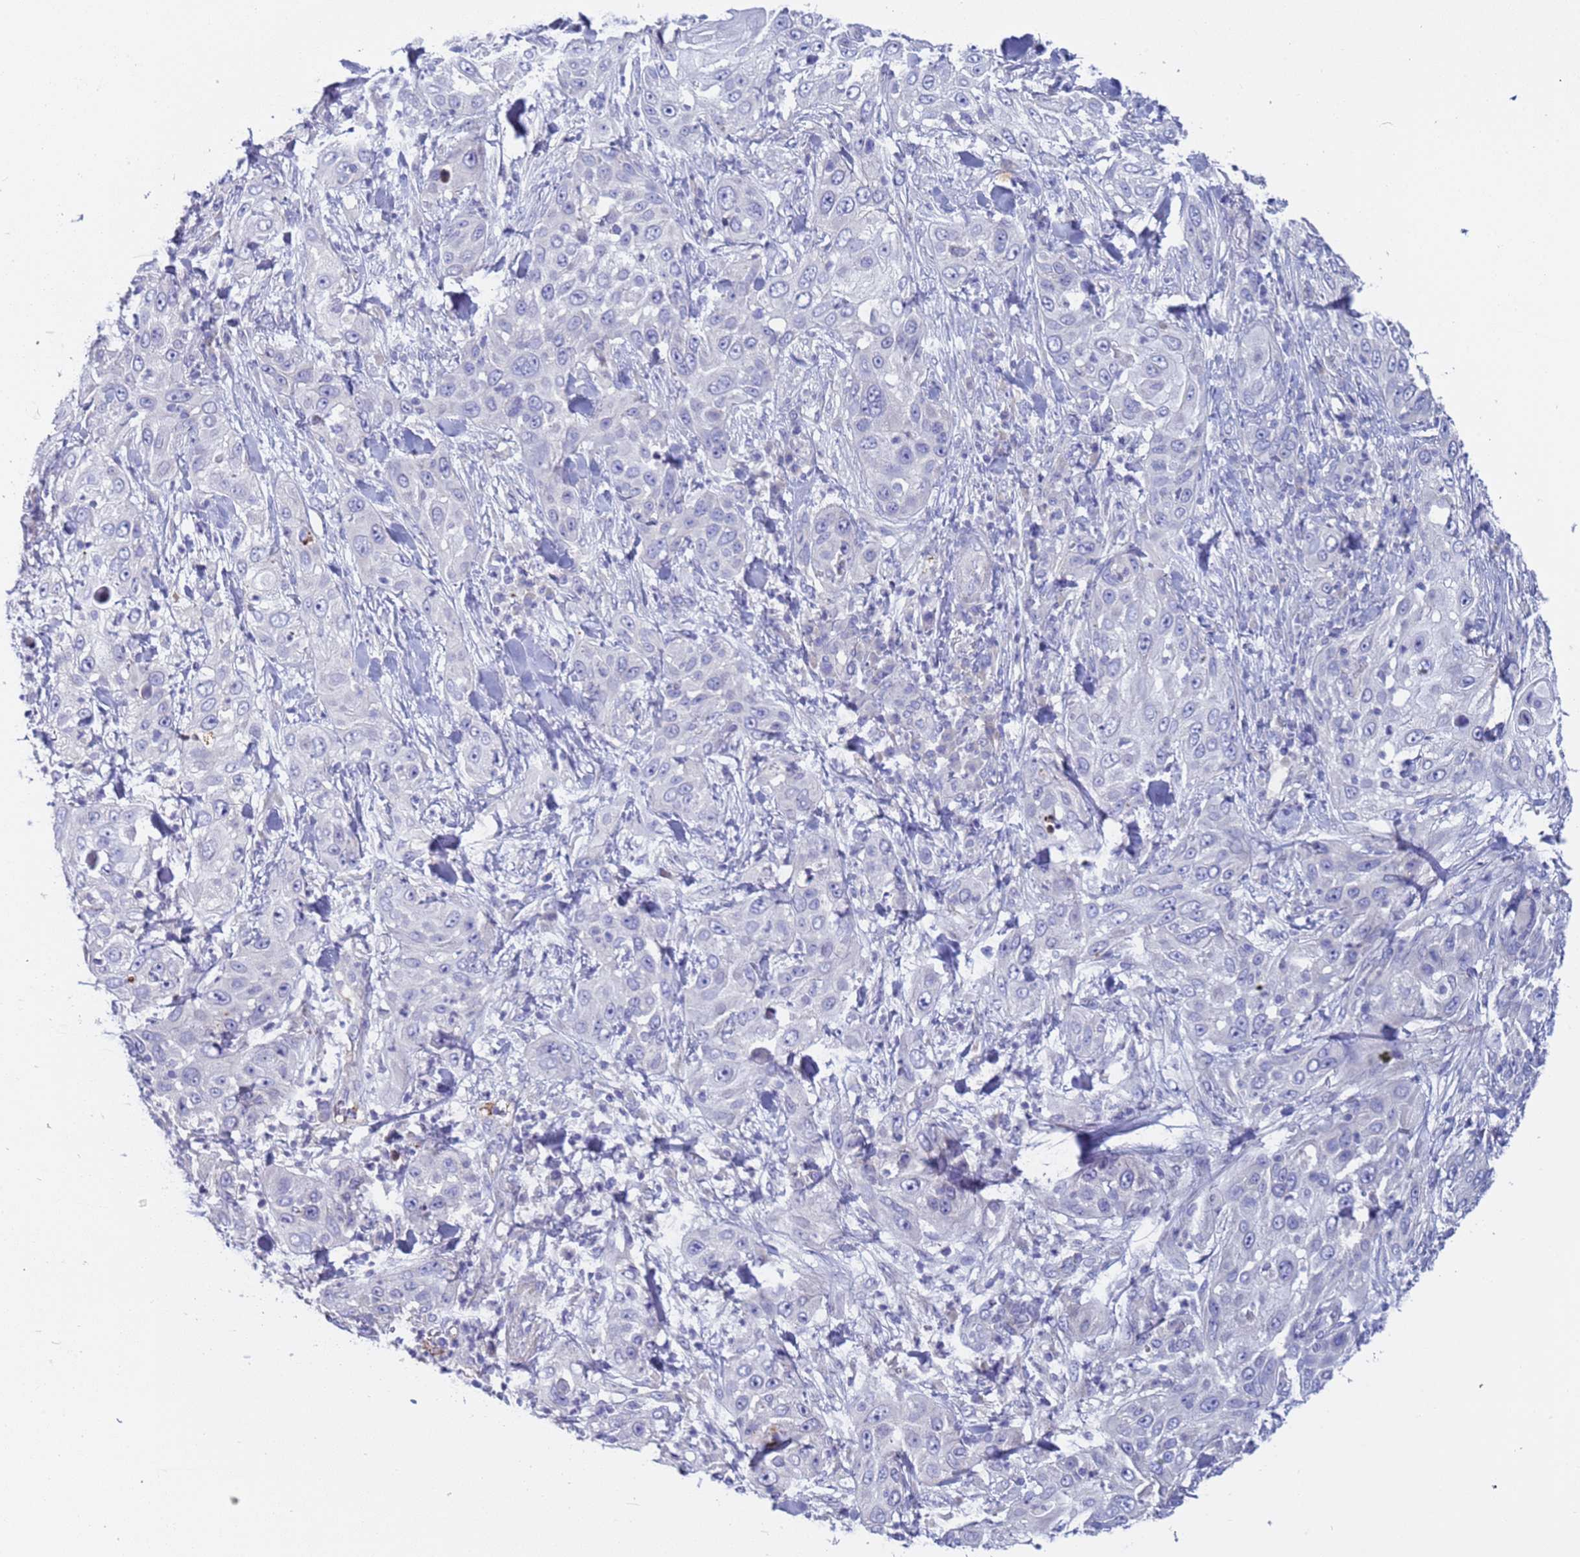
{"staining": {"intensity": "negative", "quantity": "none", "location": "none"}, "tissue": "skin cancer", "cell_type": "Tumor cells", "image_type": "cancer", "snomed": [{"axis": "morphology", "description": "Squamous cell carcinoma, NOS"}, {"axis": "topography", "description": "Skin"}], "caption": "Immunohistochemistry (IHC) image of neoplastic tissue: skin cancer (squamous cell carcinoma) stained with DAB (3,3'-diaminobenzidine) reveals no significant protein positivity in tumor cells.", "gene": "C4orf46", "patient": {"sex": "female", "age": 44}}